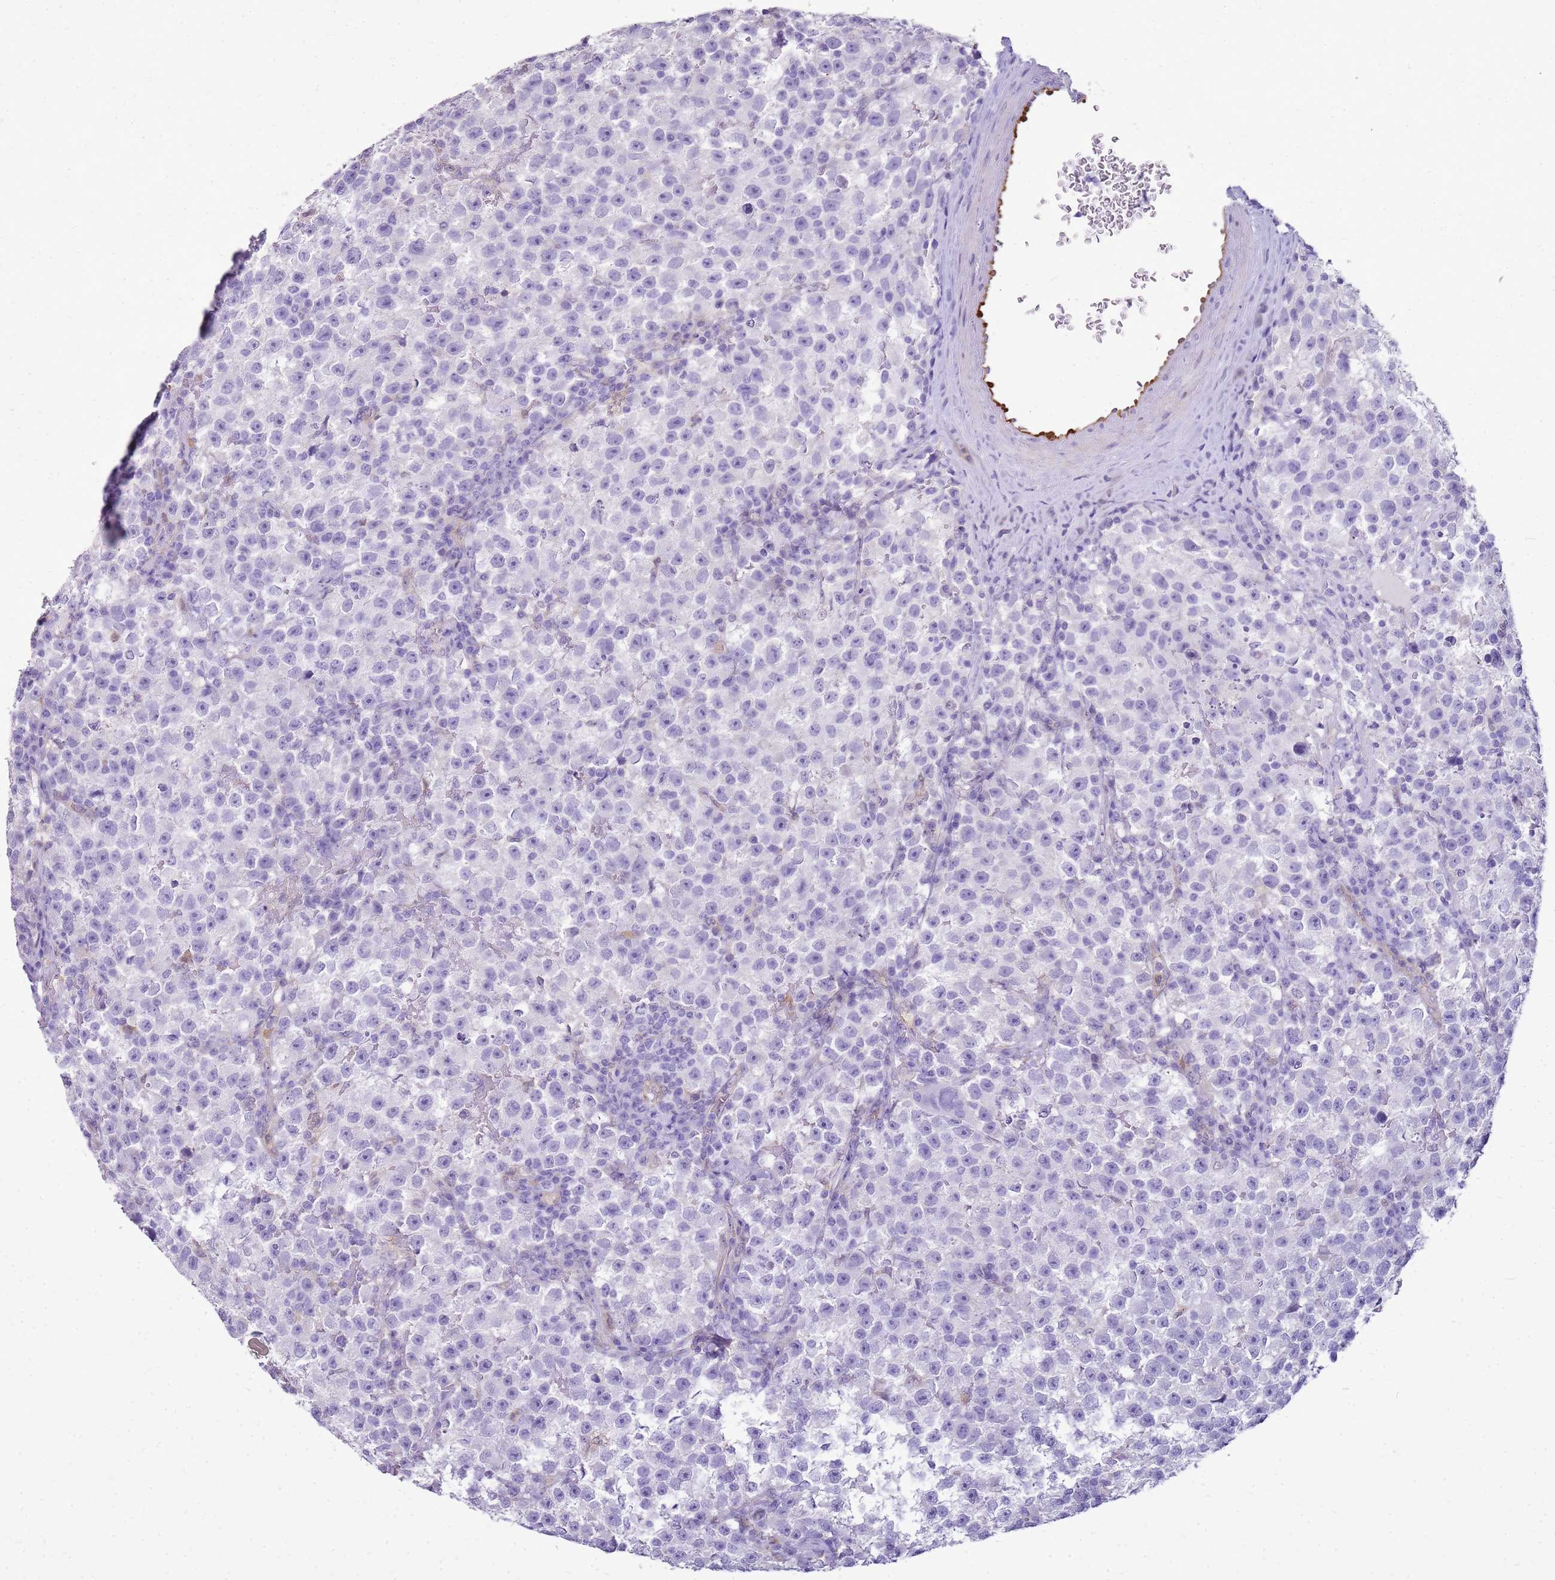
{"staining": {"intensity": "negative", "quantity": "none", "location": "none"}, "tissue": "testis cancer", "cell_type": "Tumor cells", "image_type": "cancer", "snomed": [{"axis": "morphology", "description": "Seminoma, NOS"}, {"axis": "topography", "description": "Testis"}], "caption": "Histopathology image shows no protein expression in tumor cells of seminoma (testis) tissue.", "gene": "SULT1E1", "patient": {"sex": "male", "age": 22}}